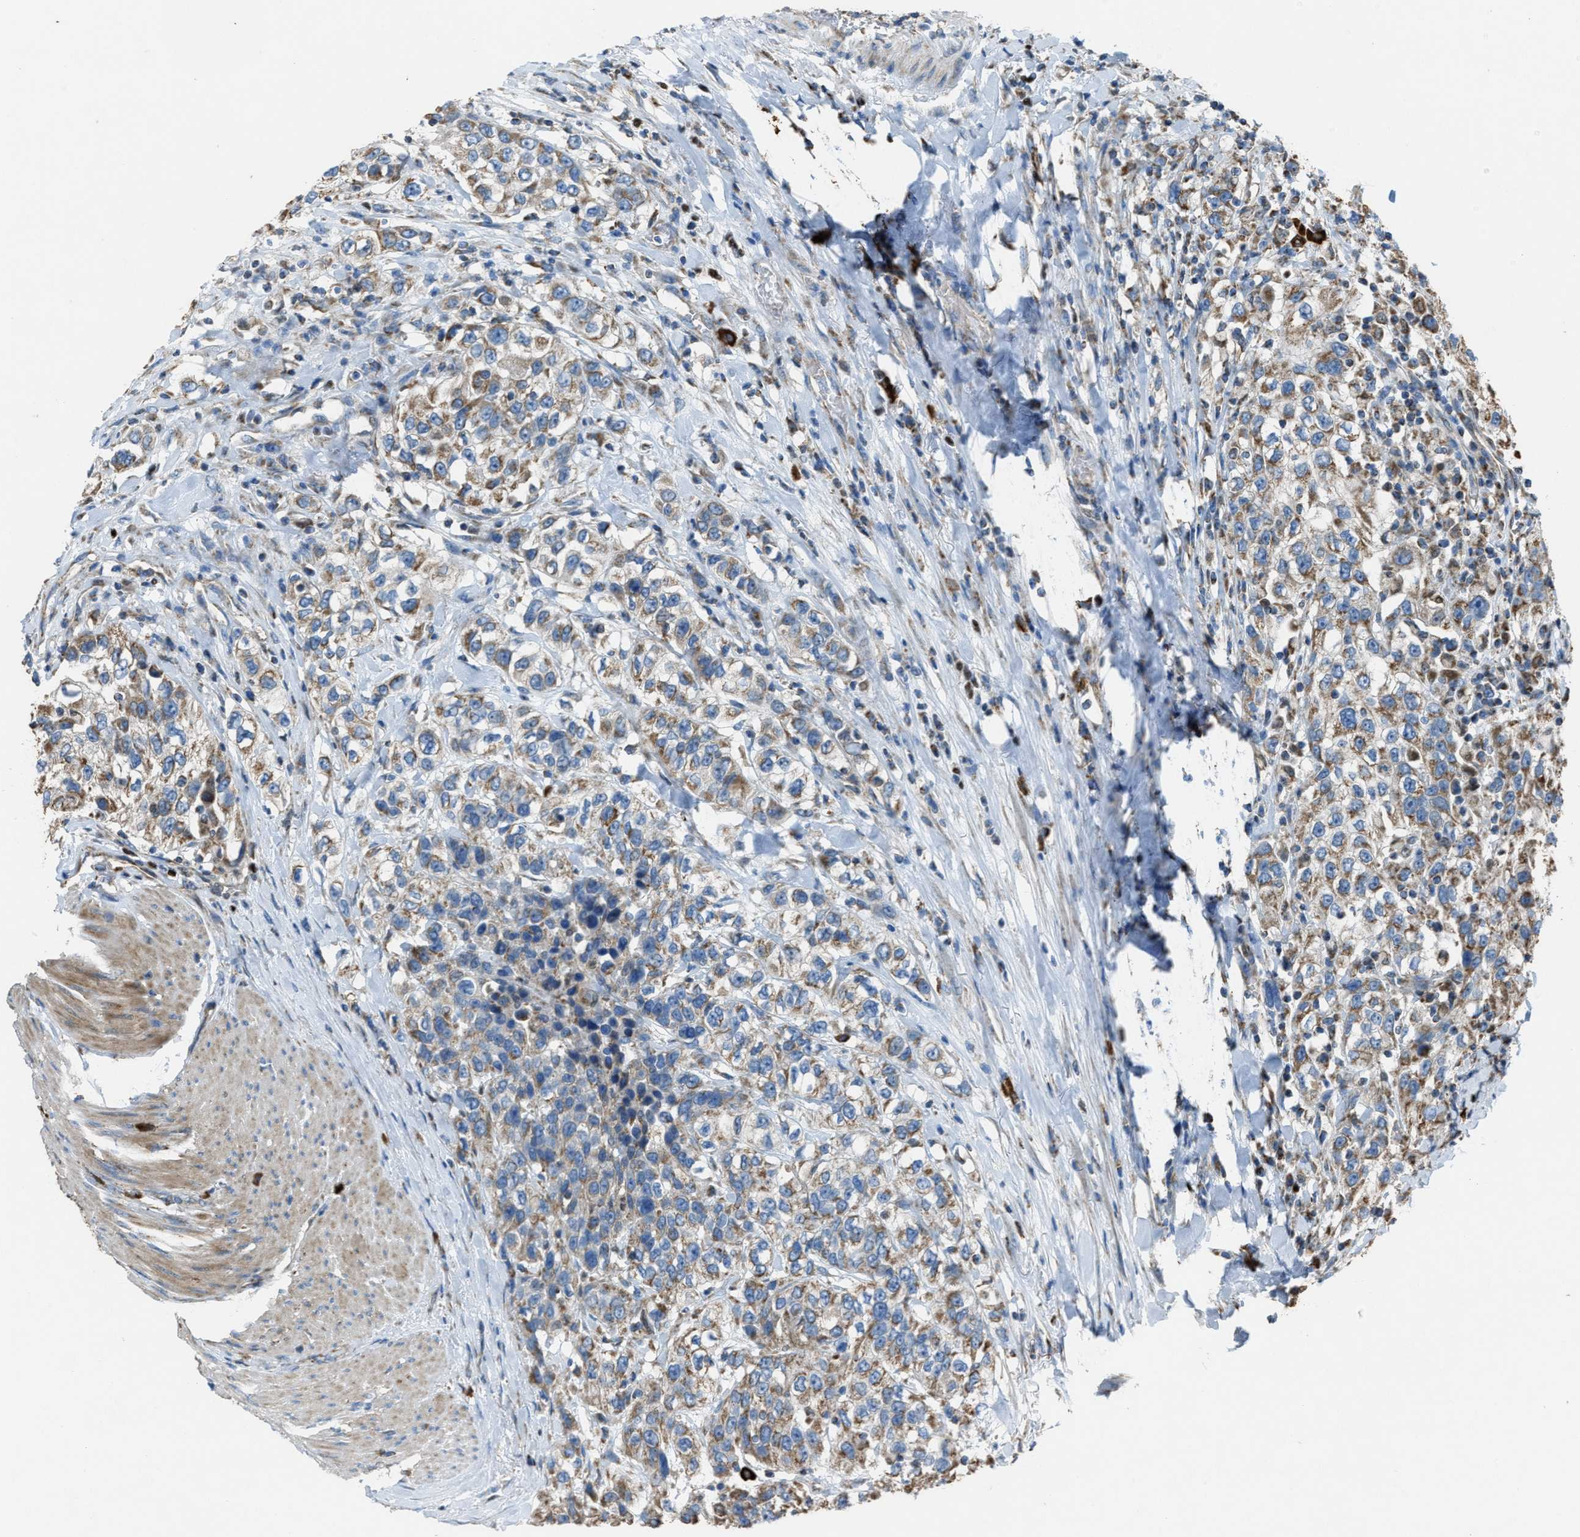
{"staining": {"intensity": "moderate", "quantity": ">75%", "location": "cytoplasmic/membranous"}, "tissue": "urothelial cancer", "cell_type": "Tumor cells", "image_type": "cancer", "snomed": [{"axis": "morphology", "description": "Urothelial carcinoma, High grade"}, {"axis": "topography", "description": "Urinary bladder"}], "caption": "Immunohistochemical staining of human urothelial cancer exhibits medium levels of moderate cytoplasmic/membranous protein positivity in about >75% of tumor cells. The protein is stained brown, and the nuclei are stained in blue (DAB IHC with brightfield microscopy, high magnification).", "gene": "SLC25A11", "patient": {"sex": "female", "age": 80}}